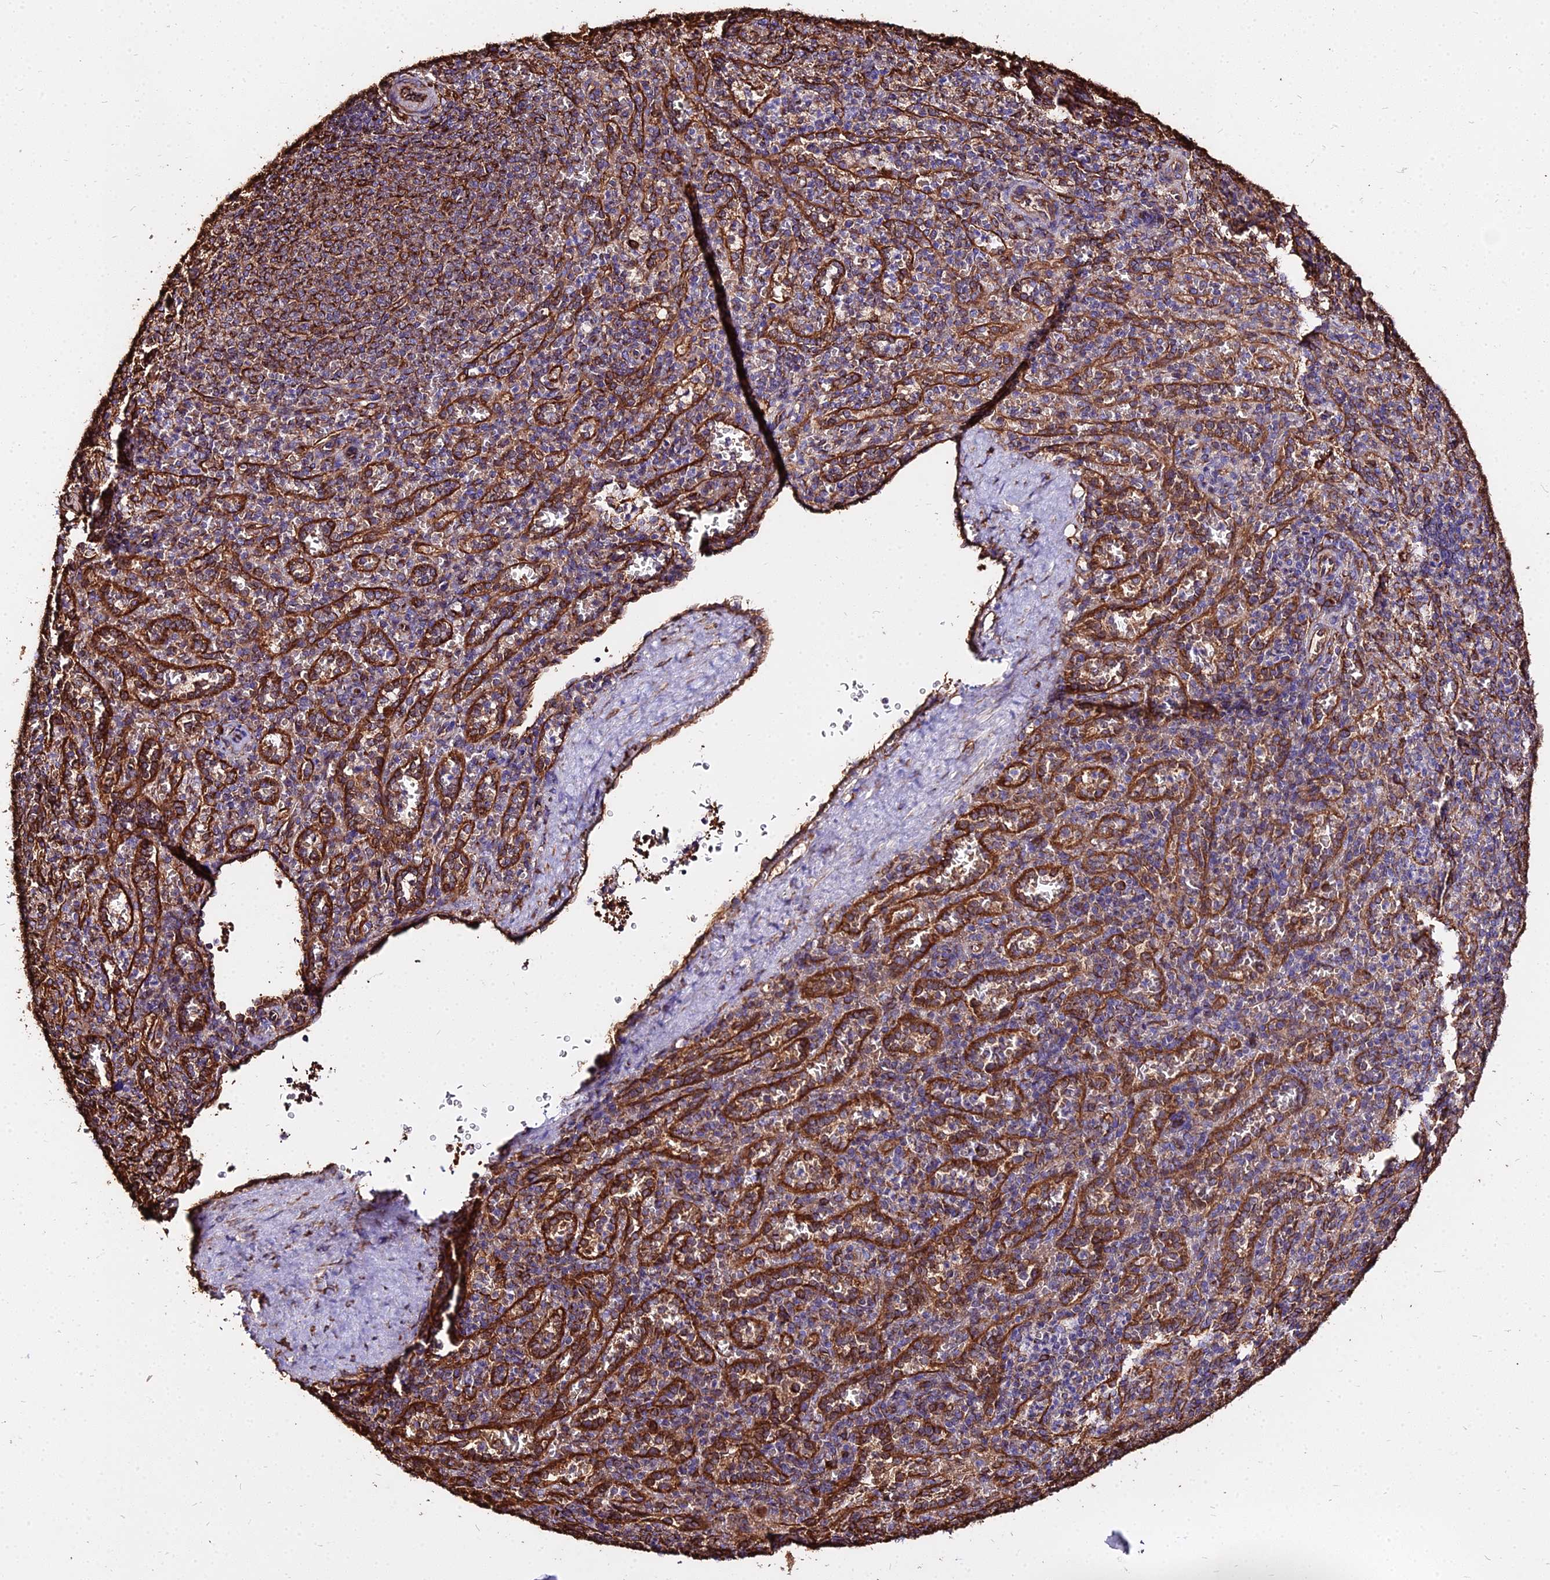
{"staining": {"intensity": "moderate", "quantity": "<25%", "location": "cytoplasmic/membranous"}, "tissue": "spleen", "cell_type": "Cells in red pulp", "image_type": "normal", "snomed": [{"axis": "morphology", "description": "Normal tissue, NOS"}, {"axis": "topography", "description": "Spleen"}], "caption": "Human spleen stained with a brown dye shows moderate cytoplasmic/membranous positive staining in approximately <25% of cells in red pulp.", "gene": "TUBA1A", "patient": {"sex": "female", "age": 21}}